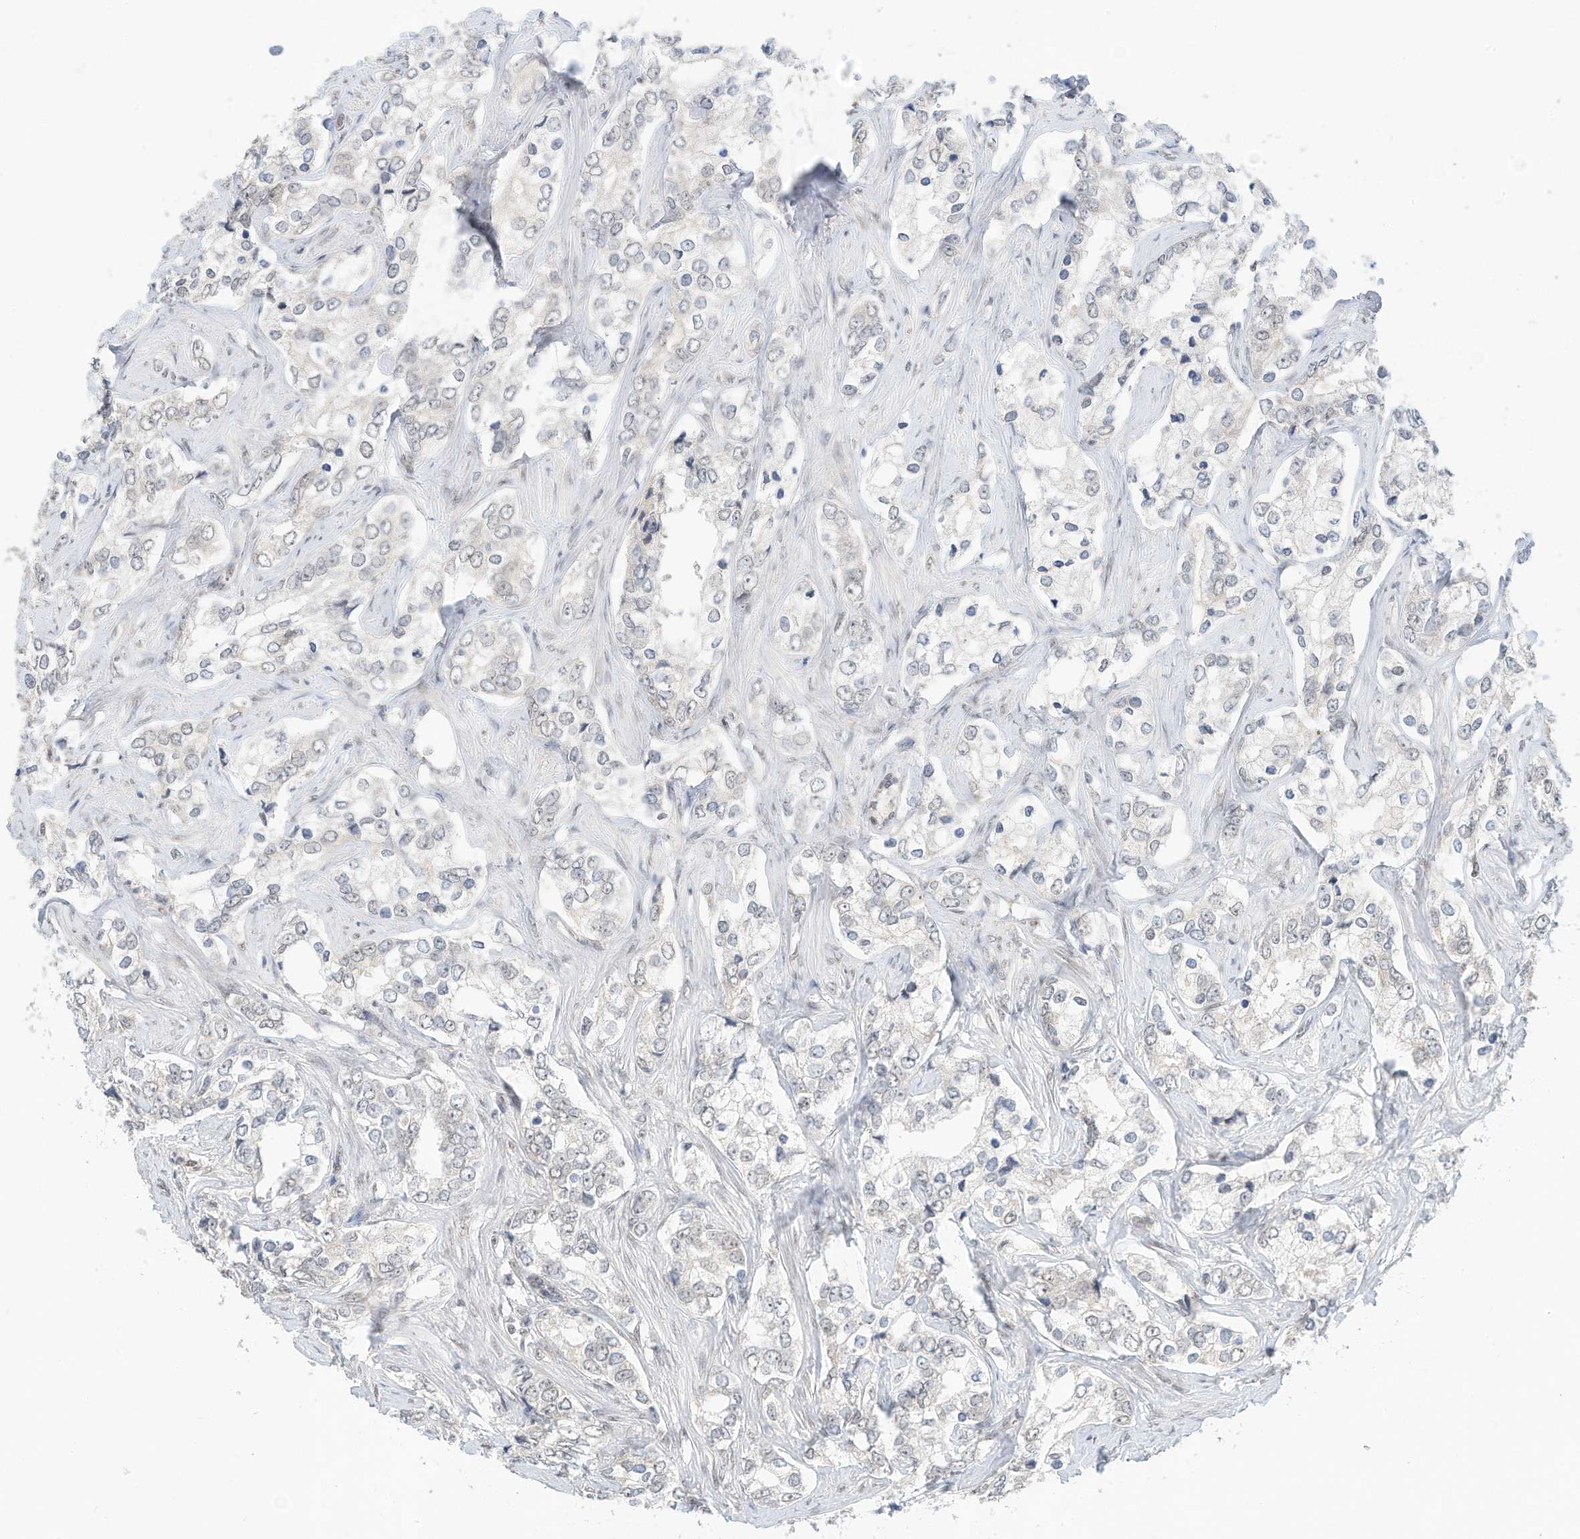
{"staining": {"intensity": "negative", "quantity": "none", "location": "none"}, "tissue": "prostate cancer", "cell_type": "Tumor cells", "image_type": "cancer", "snomed": [{"axis": "morphology", "description": "Adenocarcinoma, High grade"}, {"axis": "topography", "description": "Prostate"}], "caption": "High power microscopy photomicrograph of an immunohistochemistry micrograph of prostate high-grade adenocarcinoma, revealing no significant expression in tumor cells.", "gene": "OGT", "patient": {"sex": "male", "age": 66}}